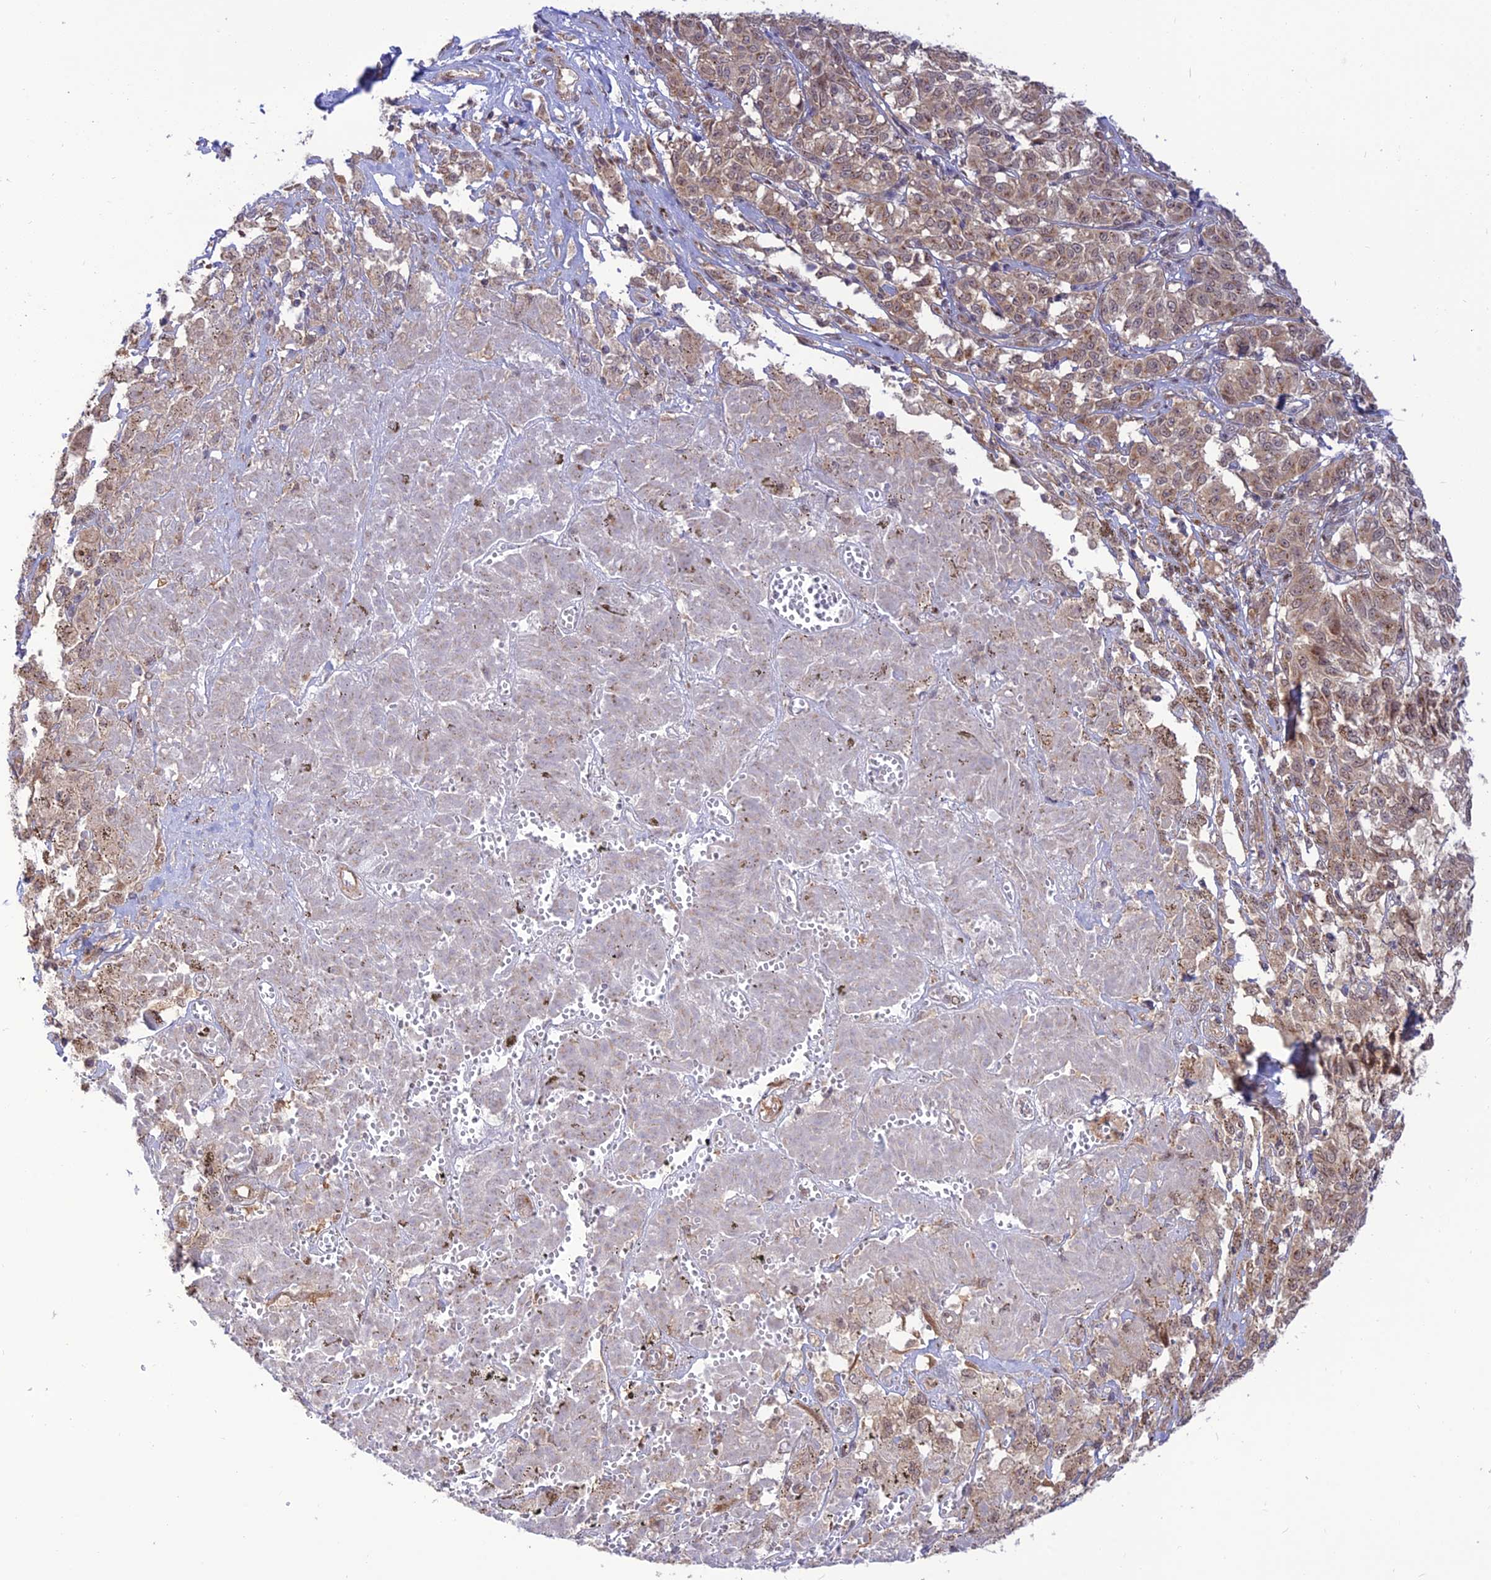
{"staining": {"intensity": "weak", "quantity": ">75%", "location": "cytoplasmic/membranous"}, "tissue": "melanoma", "cell_type": "Tumor cells", "image_type": "cancer", "snomed": [{"axis": "morphology", "description": "Malignant melanoma, NOS"}, {"axis": "topography", "description": "Skin"}], "caption": "Immunohistochemistry histopathology image of neoplastic tissue: human malignant melanoma stained using immunohistochemistry displays low levels of weak protein expression localized specifically in the cytoplasmic/membranous of tumor cells, appearing as a cytoplasmic/membranous brown color.", "gene": "GOLGA3", "patient": {"sex": "female", "age": 72}}